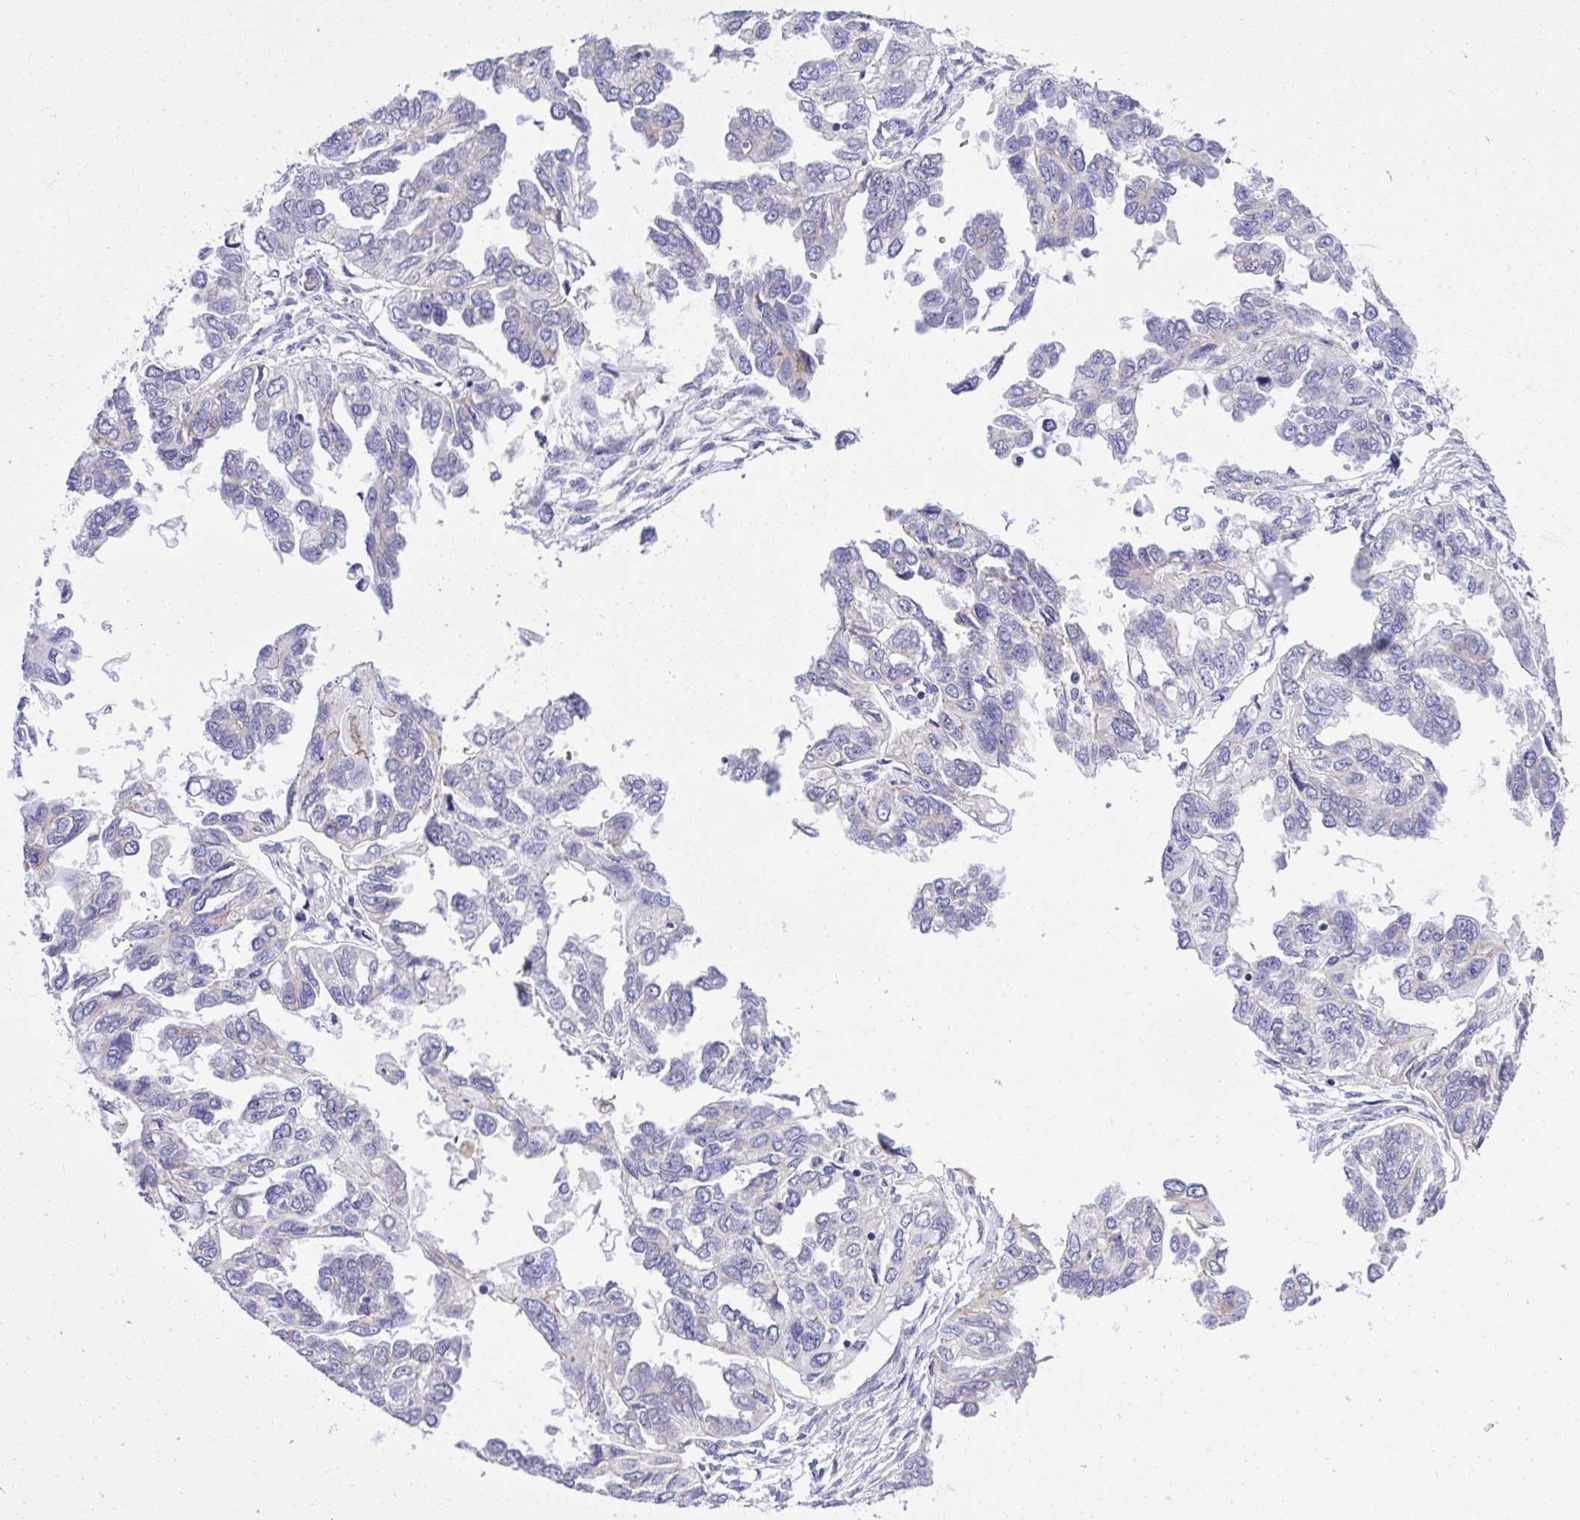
{"staining": {"intensity": "negative", "quantity": "none", "location": "none"}, "tissue": "ovarian cancer", "cell_type": "Tumor cells", "image_type": "cancer", "snomed": [{"axis": "morphology", "description": "Cystadenocarcinoma, serous, NOS"}, {"axis": "topography", "description": "Ovary"}], "caption": "This is an immunohistochemistry (IHC) histopathology image of human ovarian serous cystadenocarcinoma. There is no staining in tumor cells.", "gene": "ST6GALNAC3", "patient": {"sex": "female", "age": 53}}